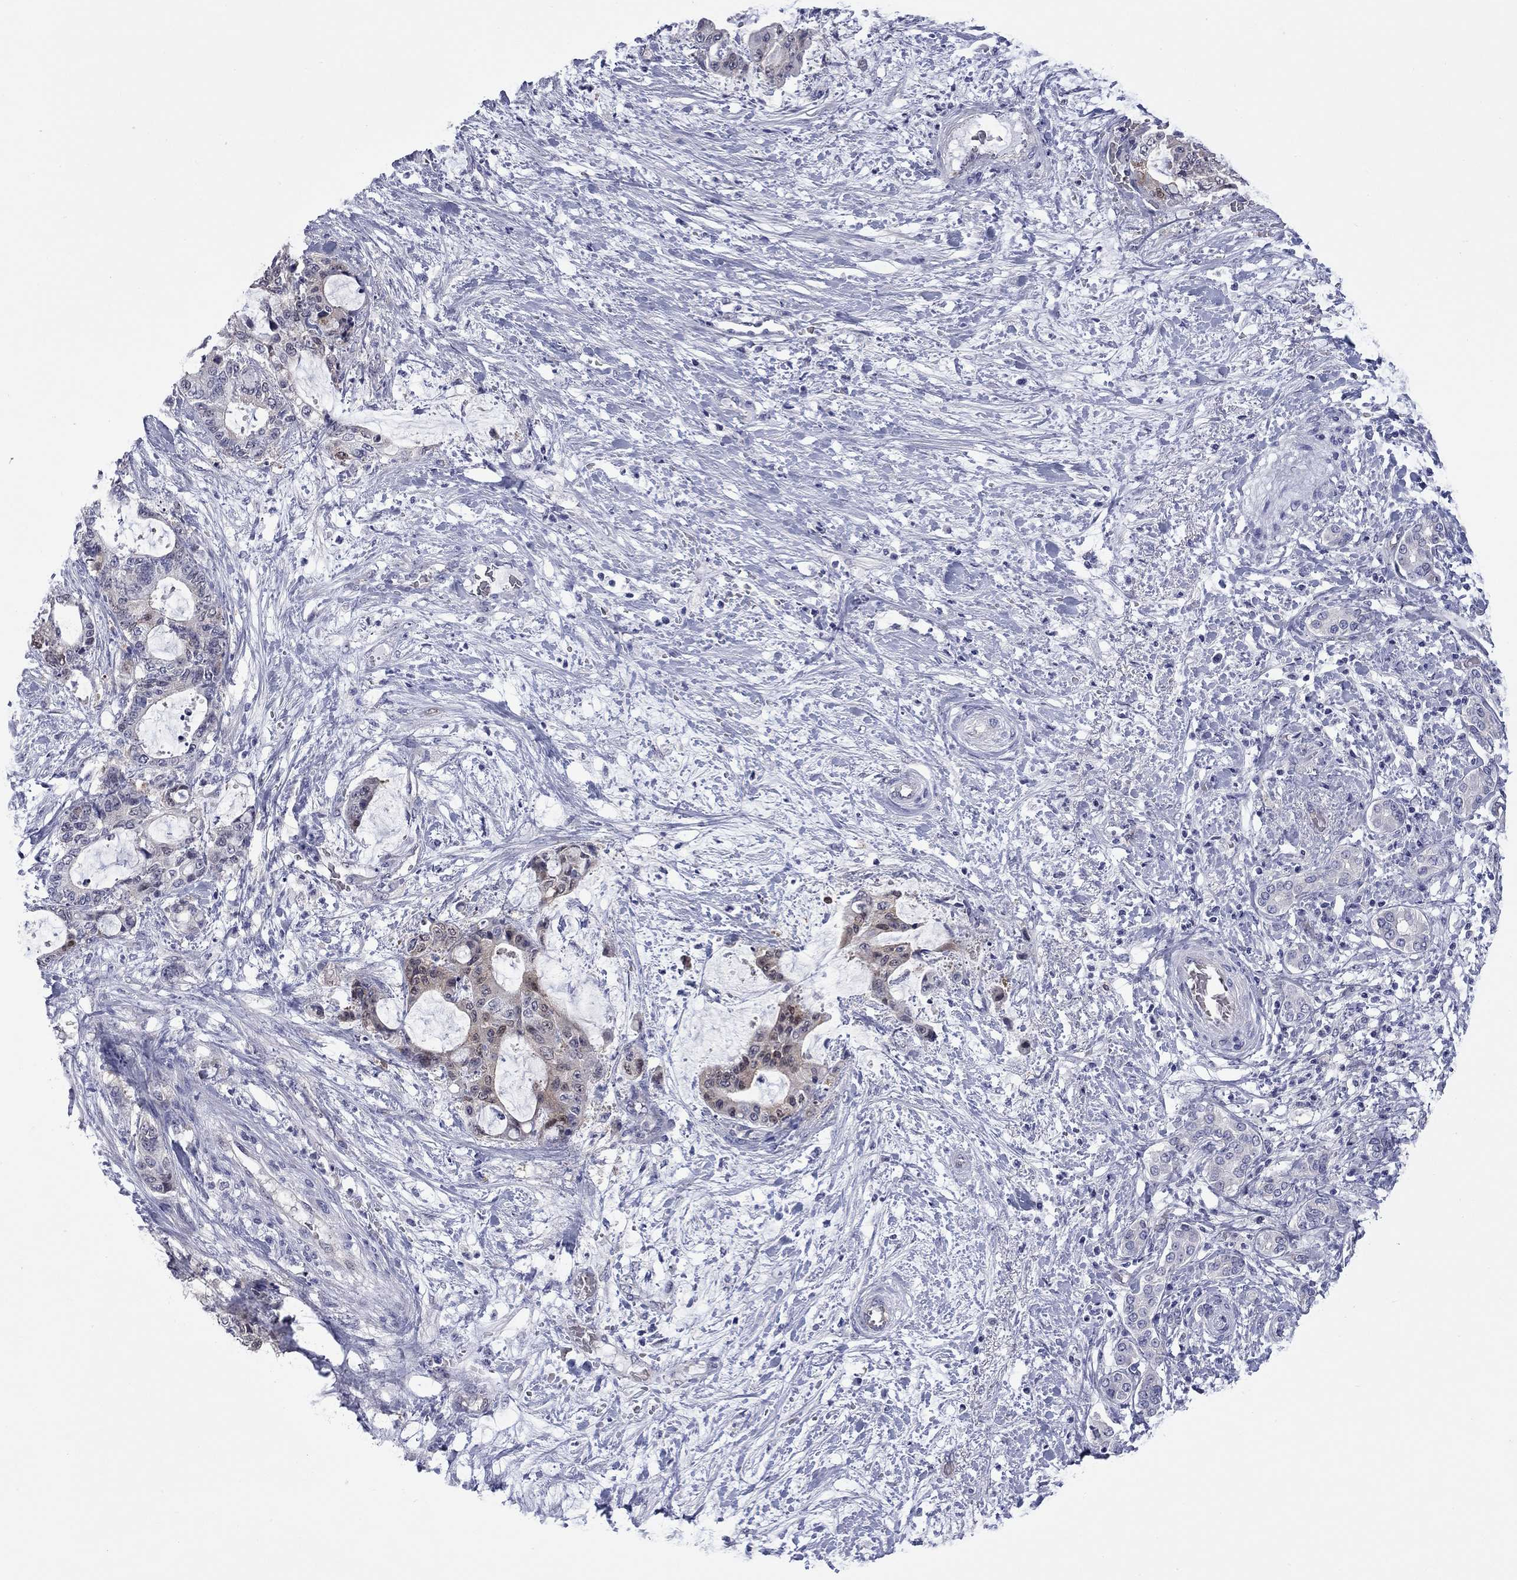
{"staining": {"intensity": "weak", "quantity": "<25%", "location": "cytoplasmic/membranous"}, "tissue": "liver cancer", "cell_type": "Tumor cells", "image_type": "cancer", "snomed": [{"axis": "morphology", "description": "Normal tissue, NOS"}, {"axis": "morphology", "description": "Cholangiocarcinoma"}, {"axis": "topography", "description": "Liver"}, {"axis": "topography", "description": "Peripheral nerve tissue"}], "caption": "Tumor cells show no significant staining in cholangiocarcinoma (liver).", "gene": "CTNNBIP1", "patient": {"sex": "female", "age": 73}}